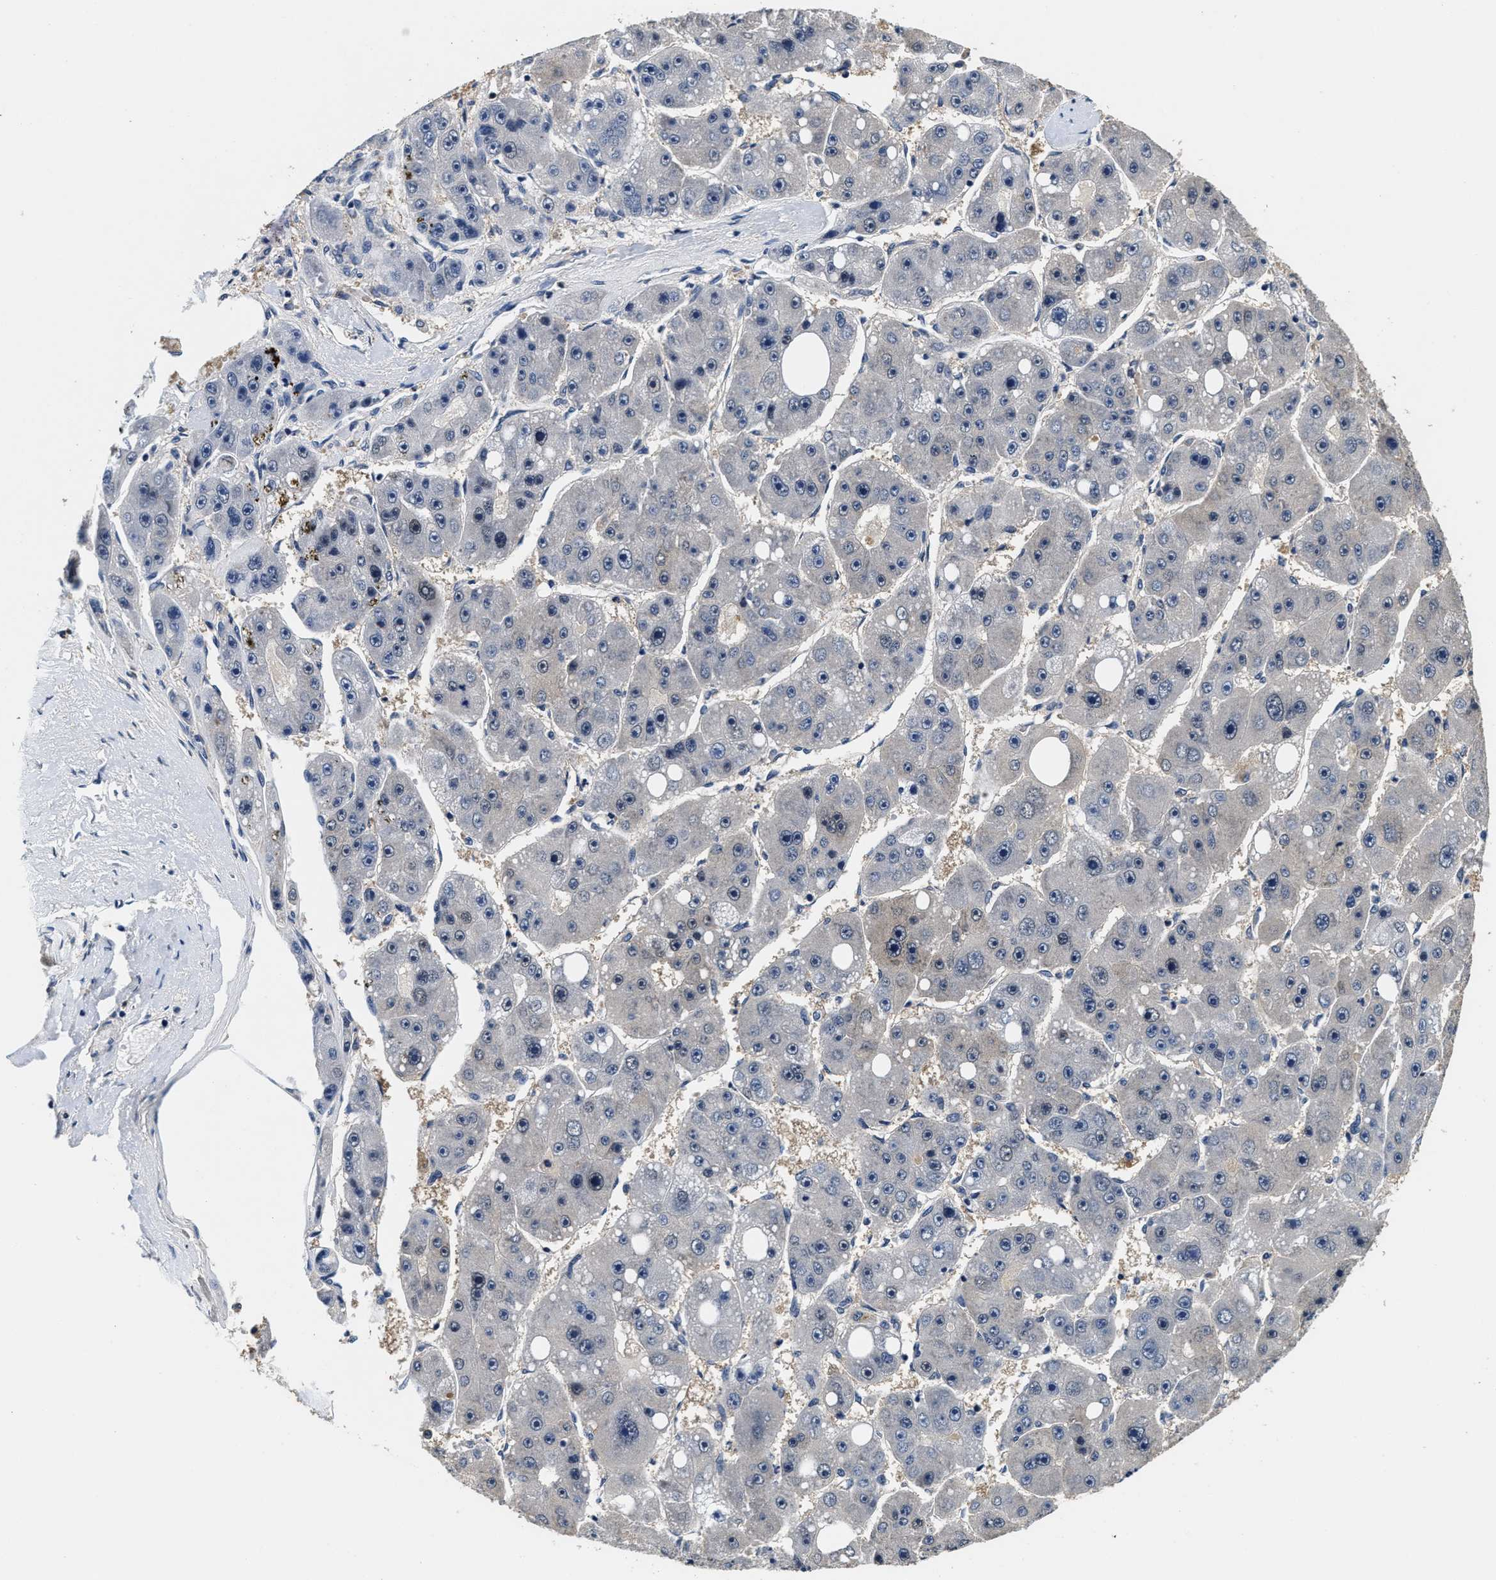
{"staining": {"intensity": "negative", "quantity": "none", "location": "none"}, "tissue": "liver cancer", "cell_type": "Tumor cells", "image_type": "cancer", "snomed": [{"axis": "morphology", "description": "Carcinoma, Hepatocellular, NOS"}, {"axis": "topography", "description": "Liver"}], "caption": "Liver cancer (hepatocellular carcinoma) was stained to show a protein in brown. There is no significant positivity in tumor cells.", "gene": "PHPT1", "patient": {"sex": "female", "age": 61}}